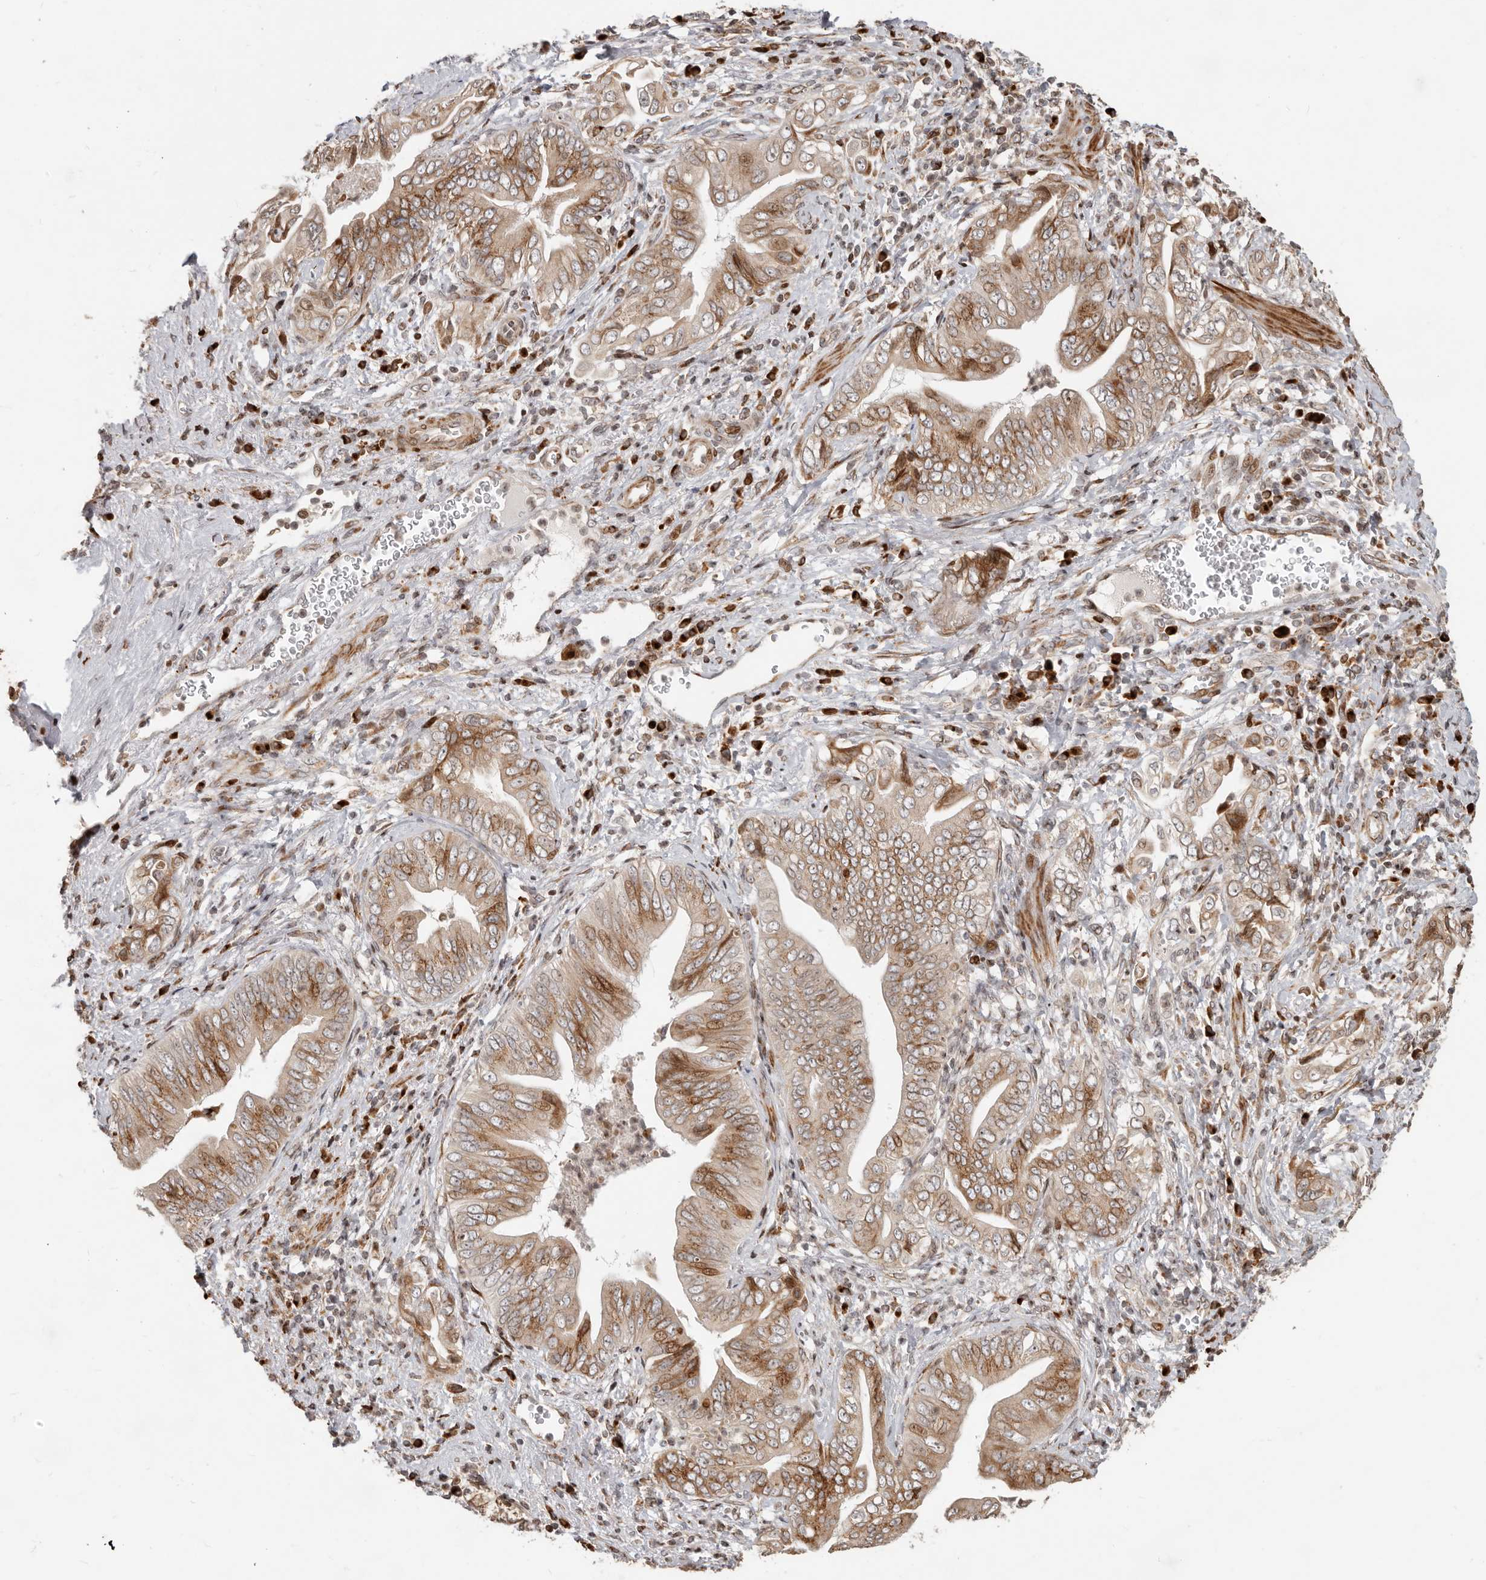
{"staining": {"intensity": "moderate", "quantity": ">75%", "location": "cytoplasmic/membranous,nuclear"}, "tissue": "pancreatic cancer", "cell_type": "Tumor cells", "image_type": "cancer", "snomed": [{"axis": "morphology", "description": "Adenocarcinoma, NOS"}, {"axis": "topography", "description": "Pancreas"}], "caption": "IHC image of neoplastic tissue: pancreatic cancer stained using immunohistochemistry (IHC) reveals medium levels of moderate protein expression localized specifically in the cytoplasmic/membranous and nuclear of tumor cells, appearing as a cytoplasmic/membranous and nuclear brown color.", "gene": "TRIM4", "patient": {"sex": "male", "age": 75}}